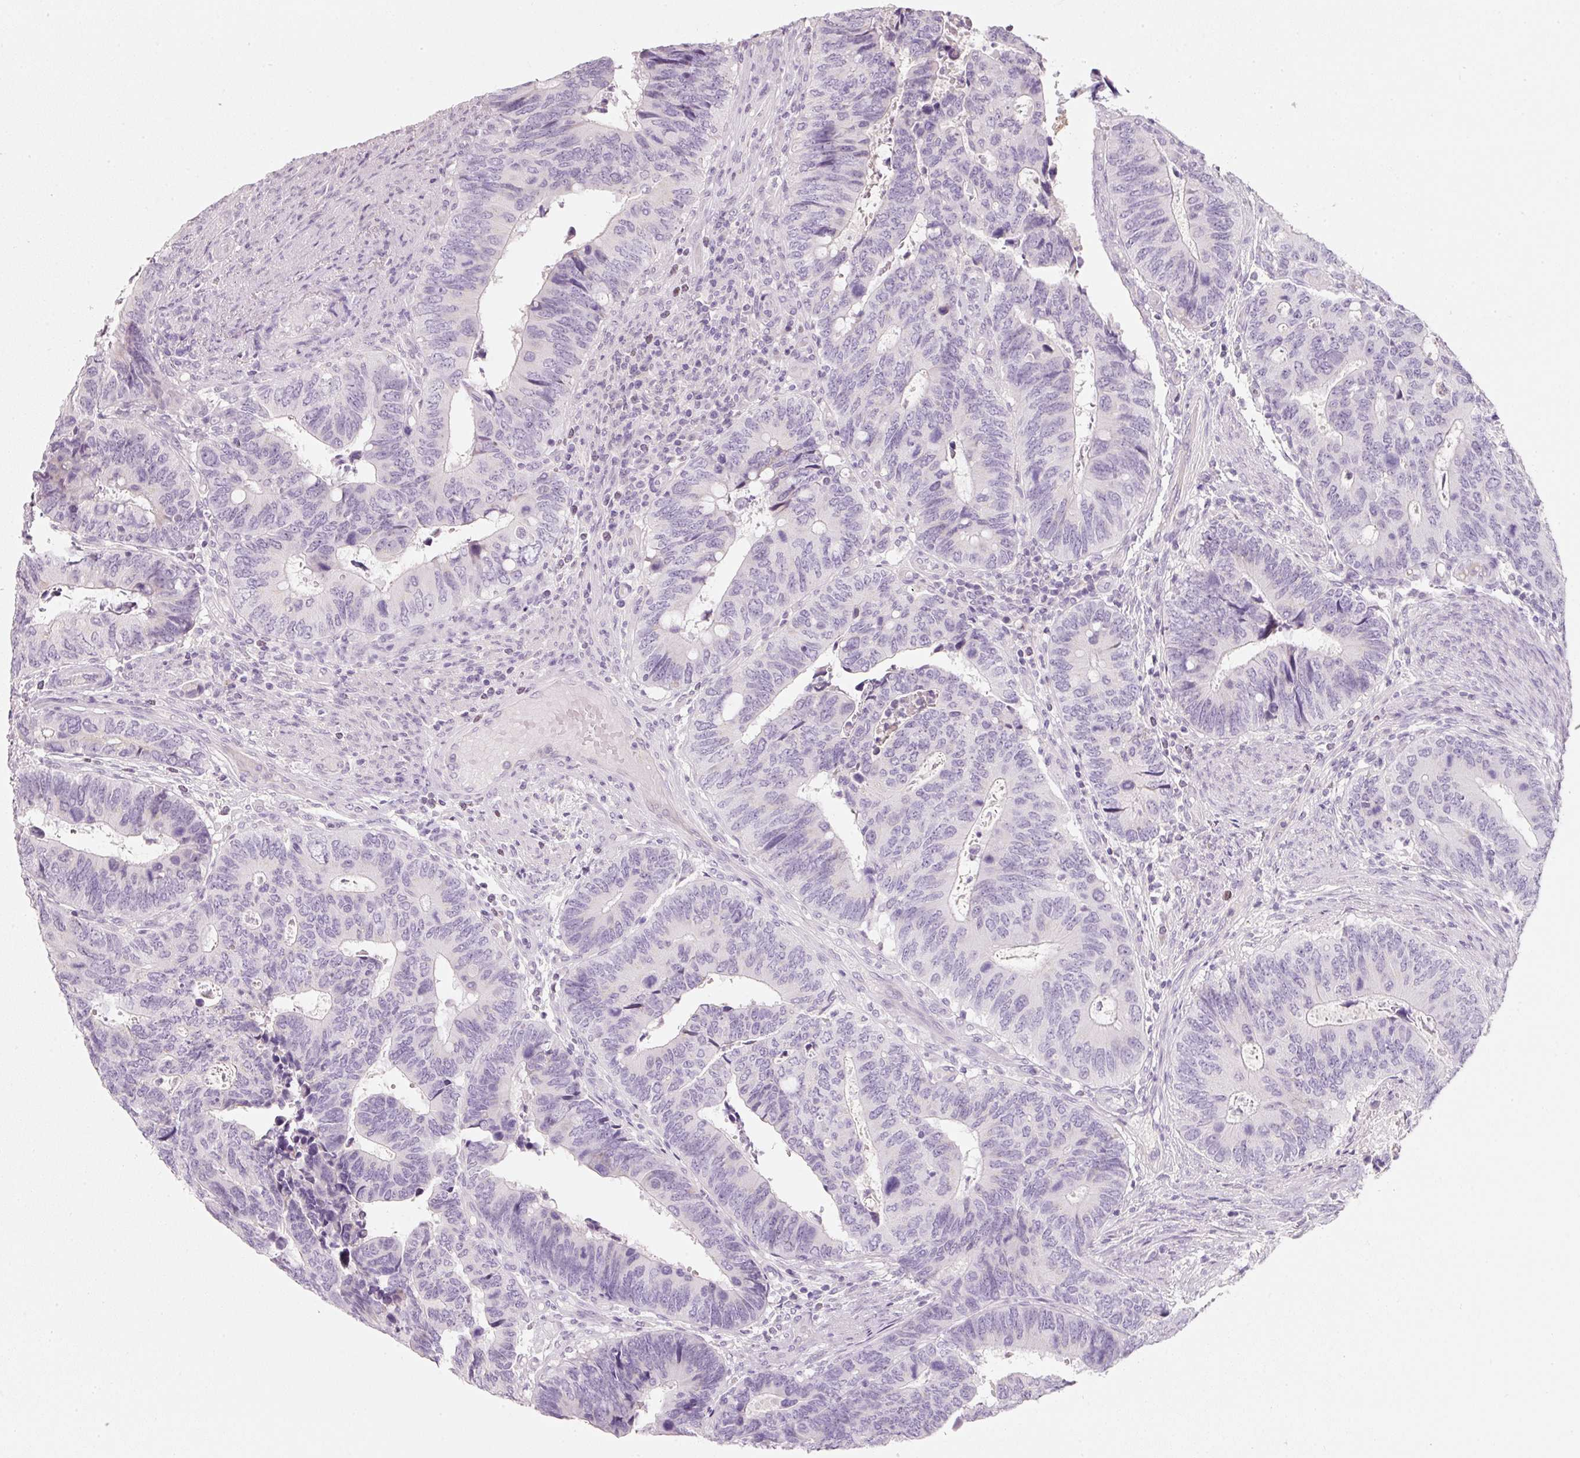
{"staining": {"intensity": "negative", "quantity": "none", "location": "none"}, "tissue": "colorectal cancer", "cell_type": "Tumor cells", "image_type": "cancer", "snomed": [{"axis": "morphology", "description": "Adenocarcinoma, NOS"}, {"axis": "topography", "description": "Colon"}], "caption": "Immunohistochemical staining of colorectal adenocarcinoma reveals no significant staining in tumor cells.", "gene": "ENSG00000206549", "patient": {"sex": "male", "age": 87}}